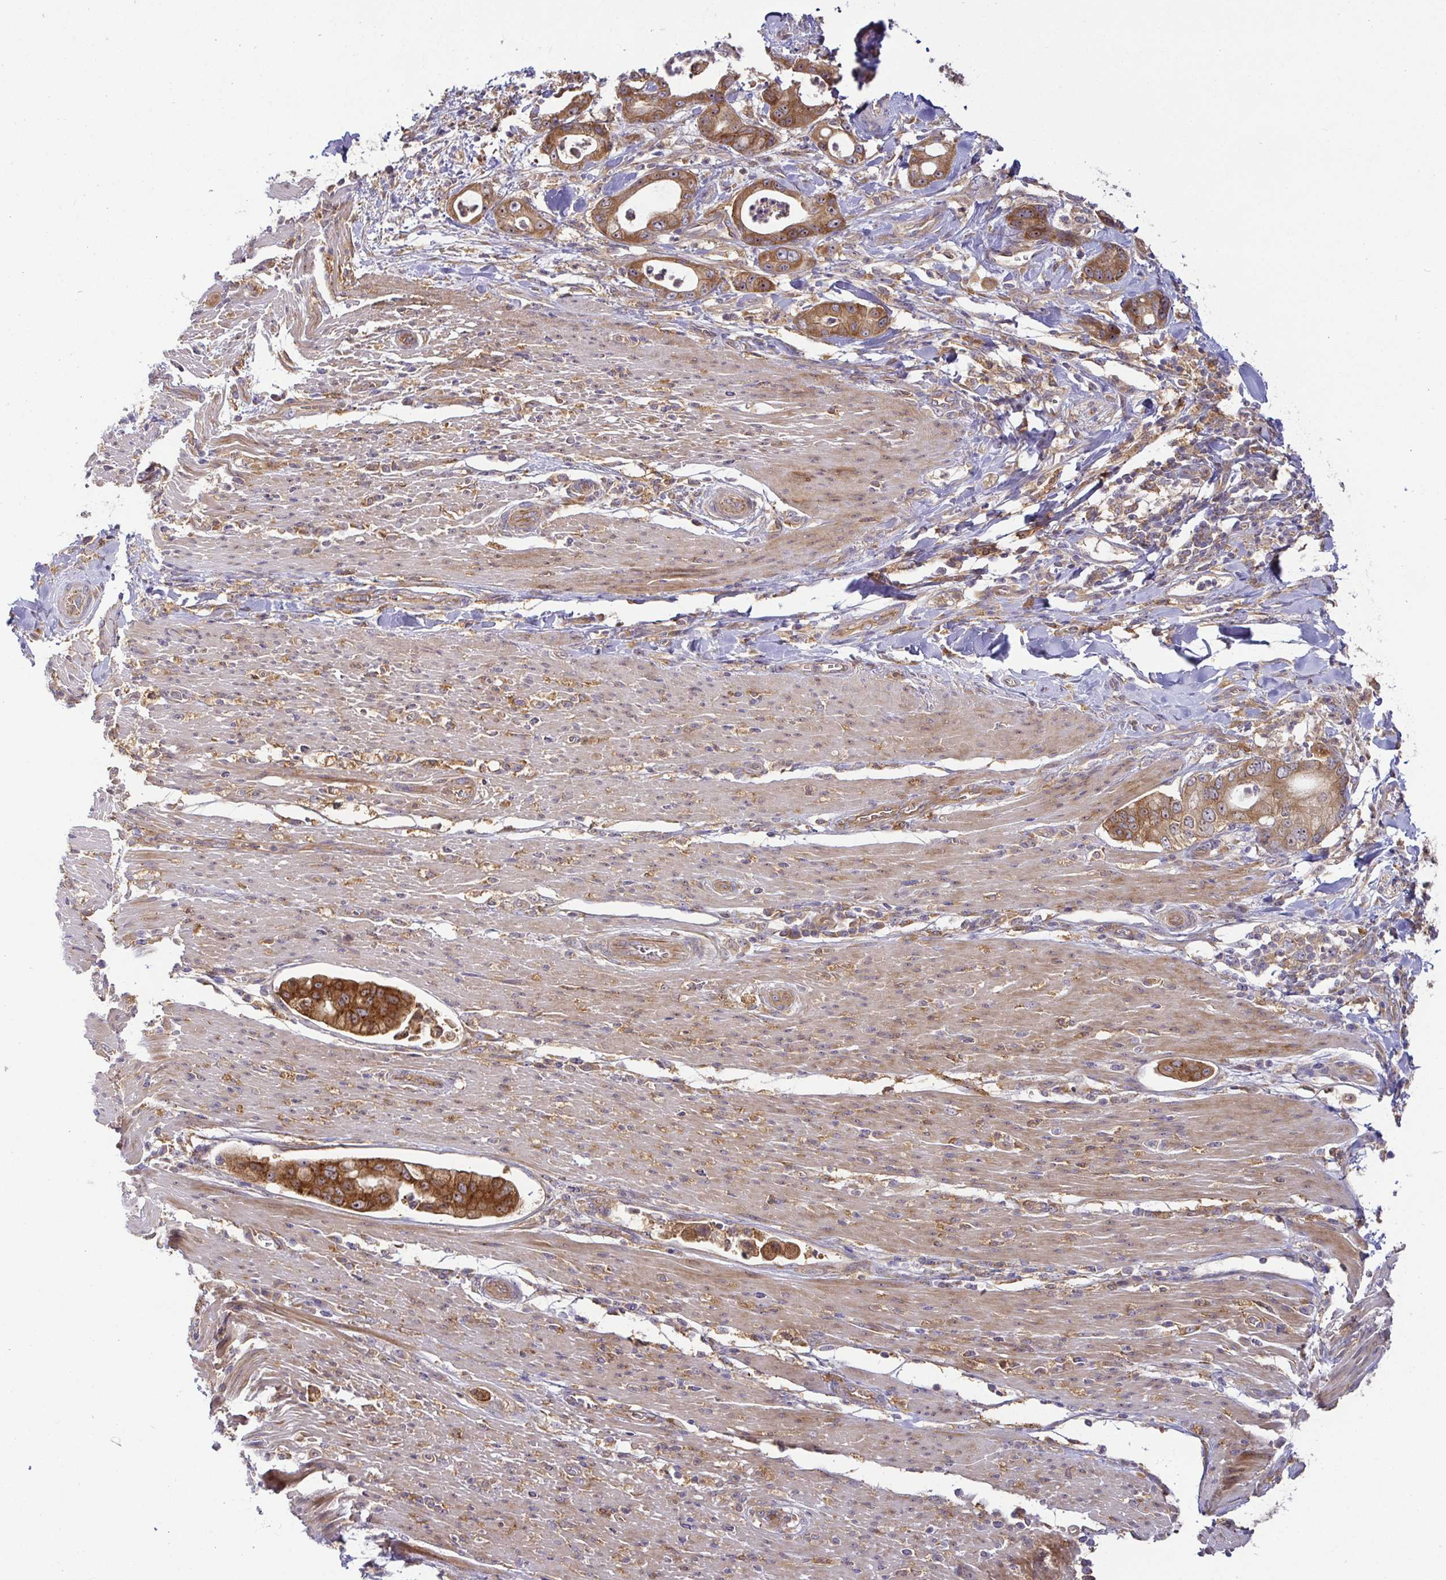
{"staining": {"intensity": "moderate", "quantity": ">75%", "location": "cytoplasmic/membranous"}, "tissue": "pancreatic cancer", "cell_type": "Tumor cells", "image_type": "cancer", "snomed": [{"axis": "morphology", "description": "Adenocarcinoma, NOS"}, {"axis": "topography", "description": "Pancreas"}], "caption": "Moderate cytoplasmic/membranous positivity is present in about >75% of tumor cells in pancreatic adenocarcinoma.", "gene": "SNX8", "patient": {"sex": "male", "age": 68}}